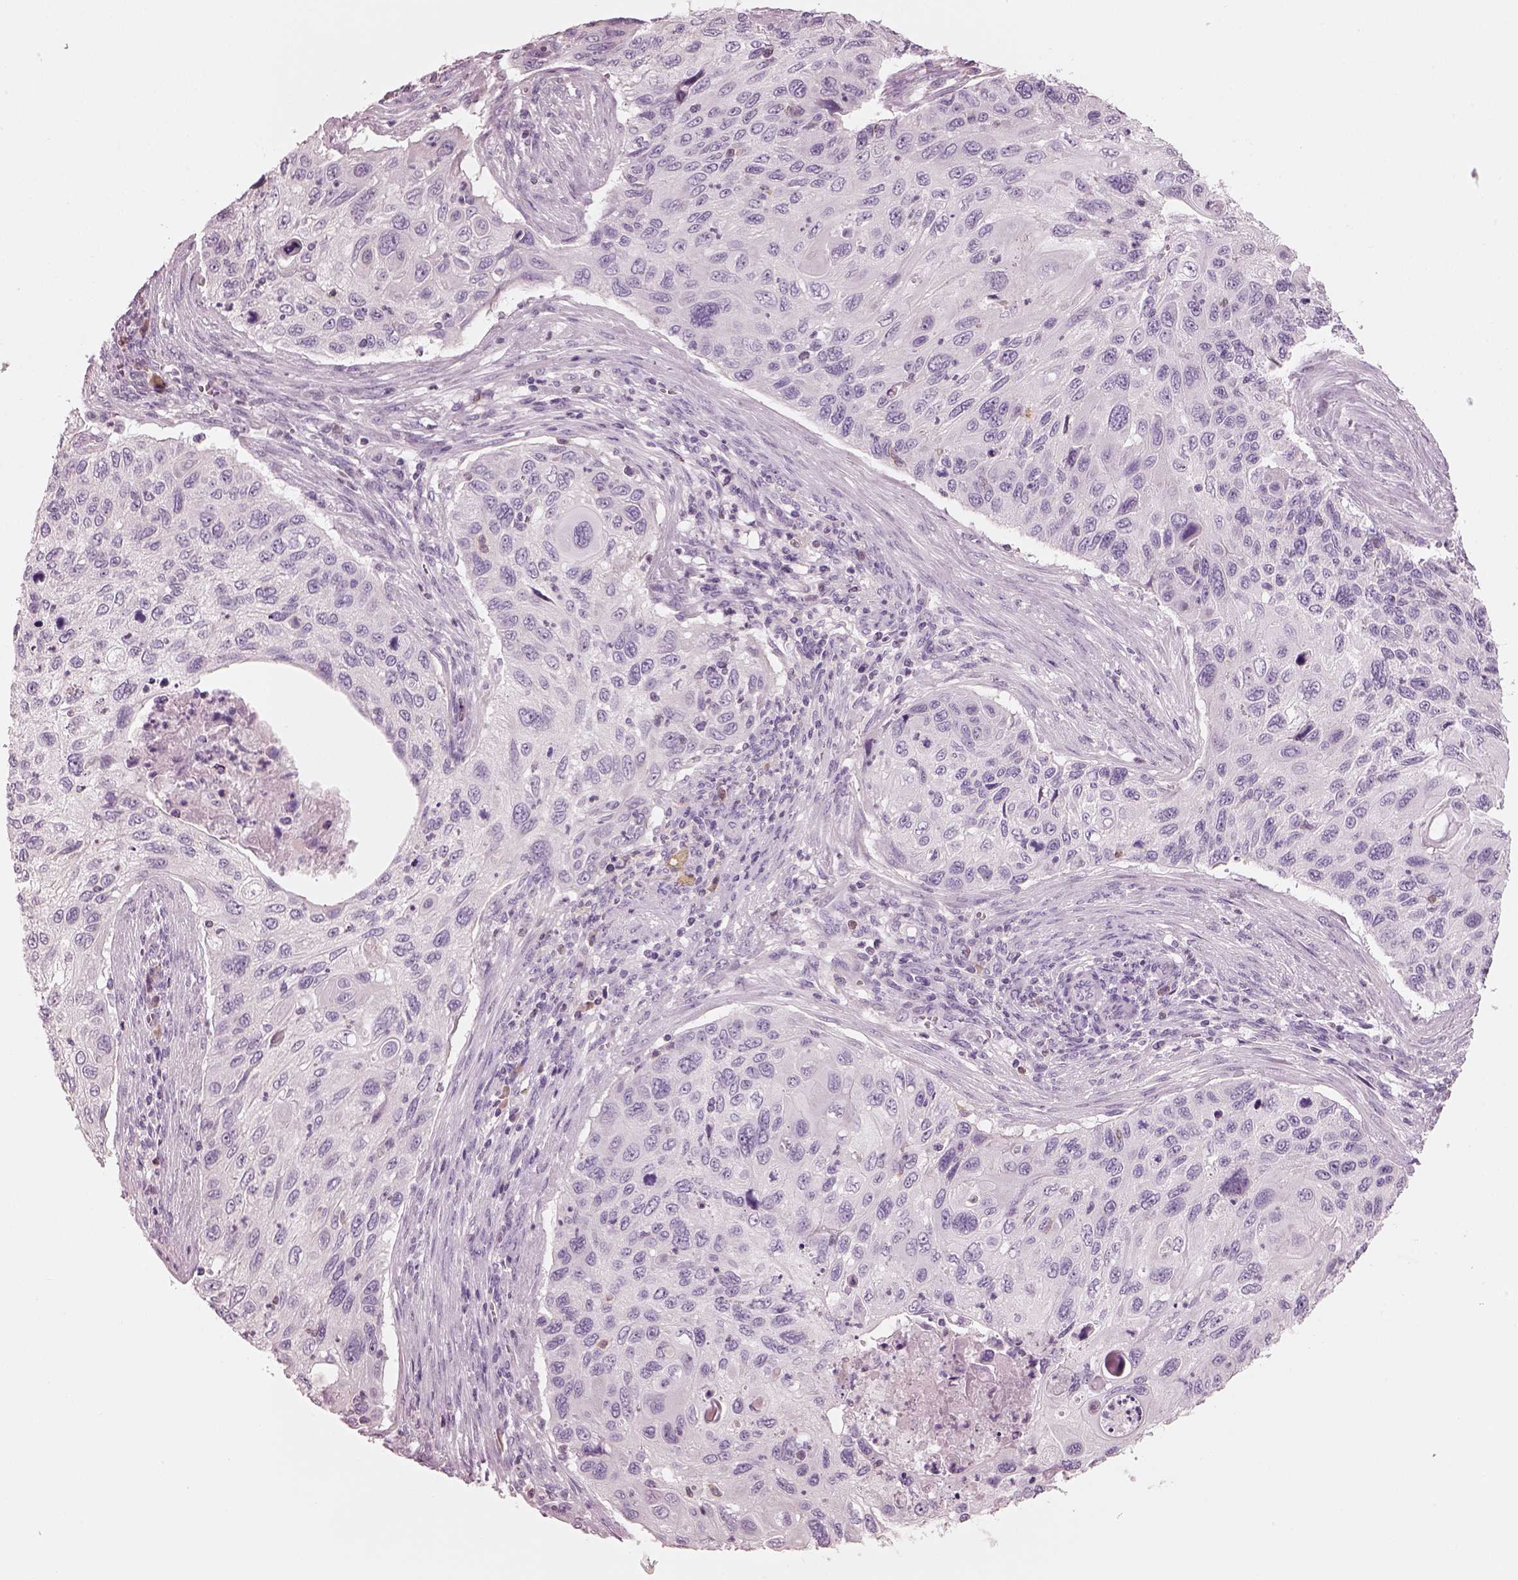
{"staining": {"intensity": "negative", "quantity": "none", "location": "none"}, "tissue": "cervical cancer", "cell_type": "Tumor cells", "image_type": "cancer", "snomed": [{"axis": "morphology", "description": "Squamous cell carcinoma, NOS"}, {"axis": "topography", "description": "Cervix"}], "caption": "A high-resolution histopathology image shows immunohistochemistry staining of cervical cancer, which demonstrates no significant positivity in tumor cells.", "gene": "SLC27A2", "patient": {"sex": "female", "age": 70}}